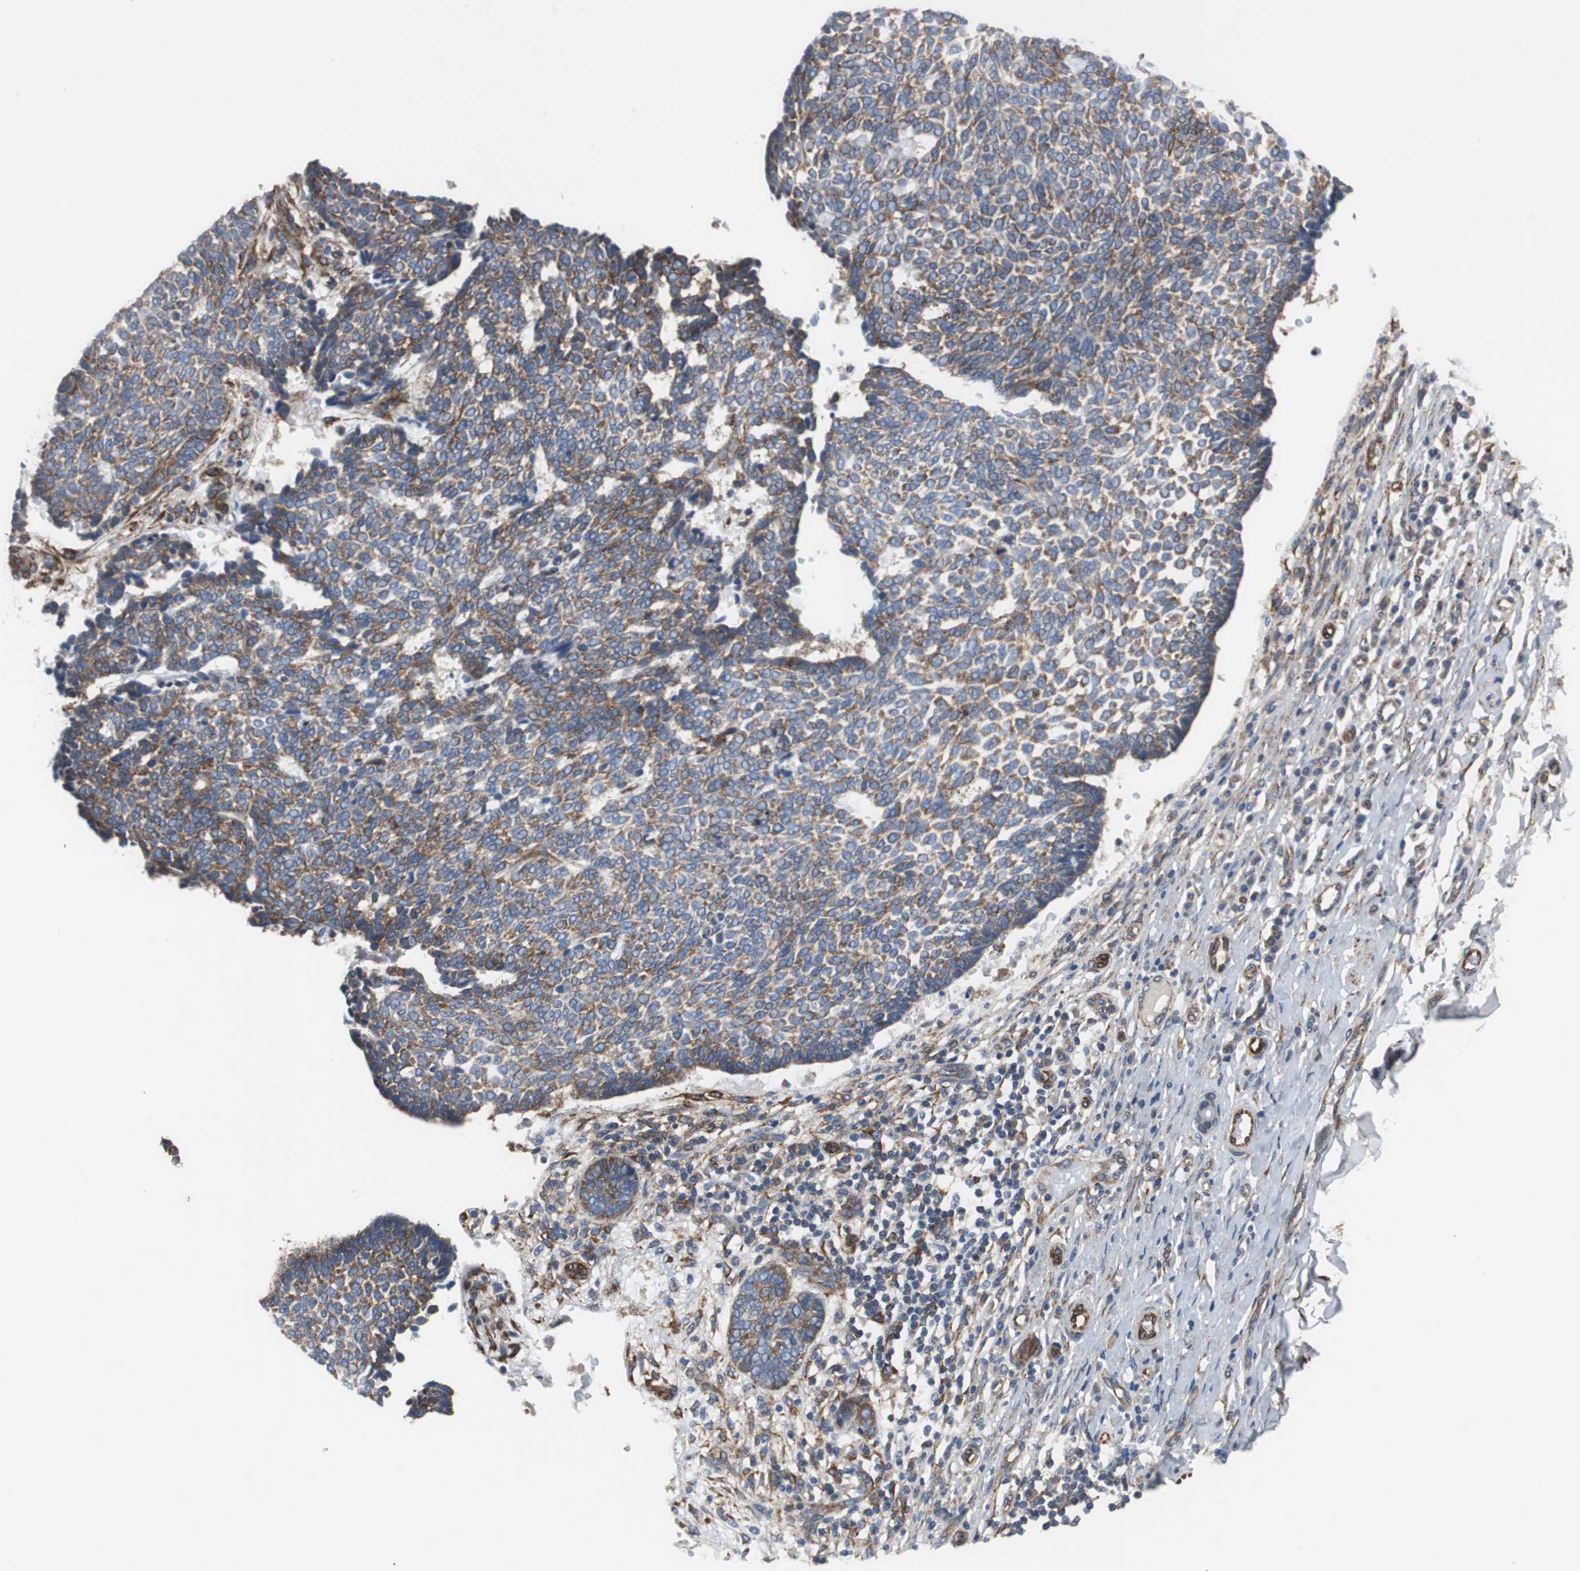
{"staining": {"intensity": "weak", "quantity": ">75%", "location": "cytoplasmic/membranous"}, "tissue": "skin cancer", "cell_type": "Tumor cells", "image_type": "cancer", "snomed": [{"axis": "morphology", "description": "Normal tissue, NOS"}, {"axis": "morphology", "description": "Basal cell carcinoma"}, {"axis": "topography", "description": "Skin"}], "caption": "A micrograph of human skin cancer stained for a protein displays weak cytoplasmic/membranous brown staining in tumor cells. The staining was performed using DAB (3,3'-diaminobenzidine) to visualize the protein expression in brown, while the nuclei were stained in blue with hematoxylin (Magnification: 20x).", "gene": "ISCU", "patient": {"sex": "male", "age": 87}}